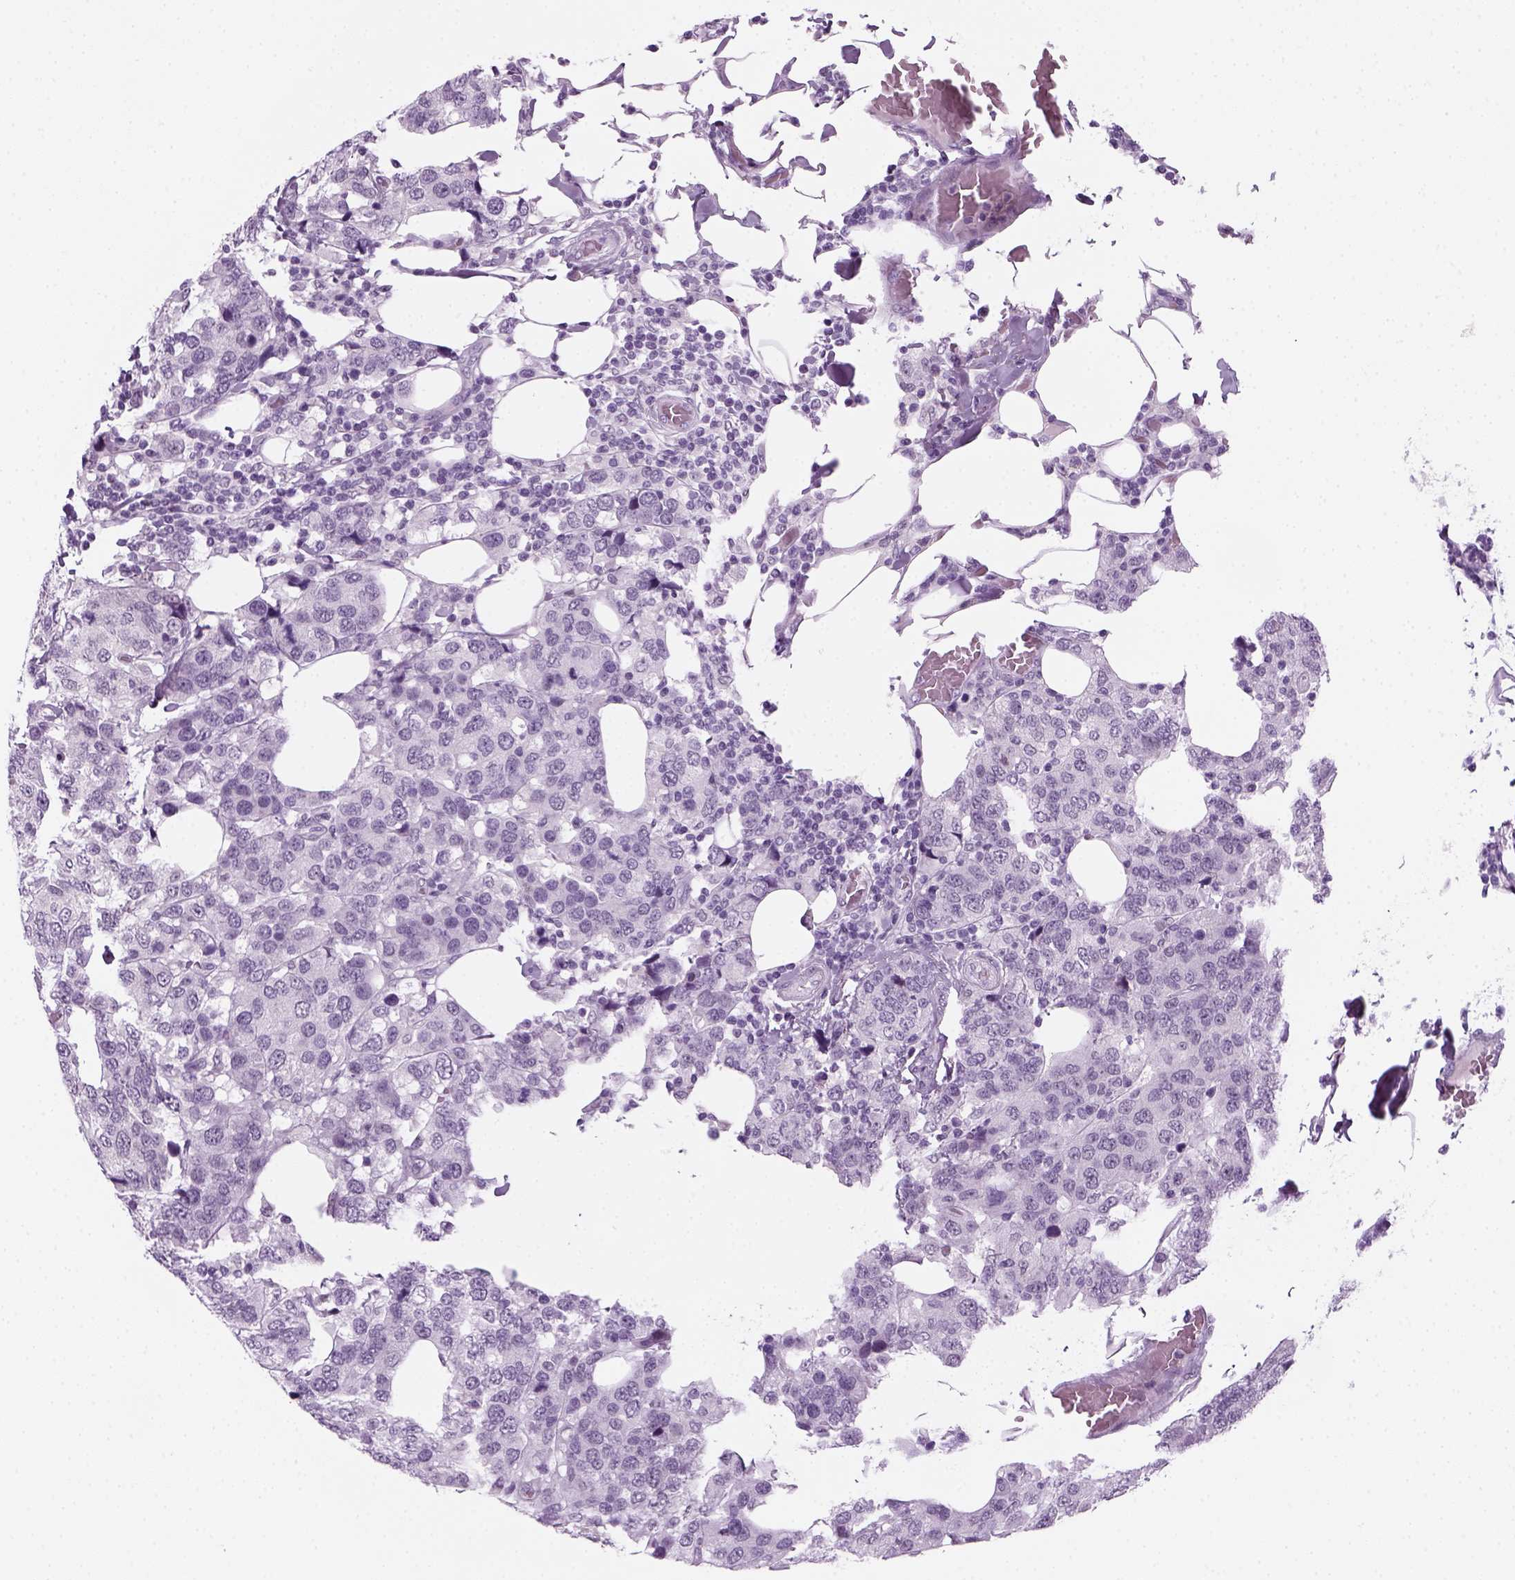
{"staining": {"intensity": "negative", "quantity": "none", "location": "none"}, "tissue": "breast cancer", "cell_type": "Tumor cells", "image_type": "cancer", "snomed": [{"axis": "morphology", "description": "Lobular carcinoma"}, {"axis": "topography", "description": "Breast"}], "caption": "High magnification brightfield microscopy of breast lobular carcinoma stained with DAB (brown) and counterstained with hematoxylin (blue): tumor cells show no significant positivity.", "gene": "KRT75", "patient": {"sex": "female", "age": 59}}